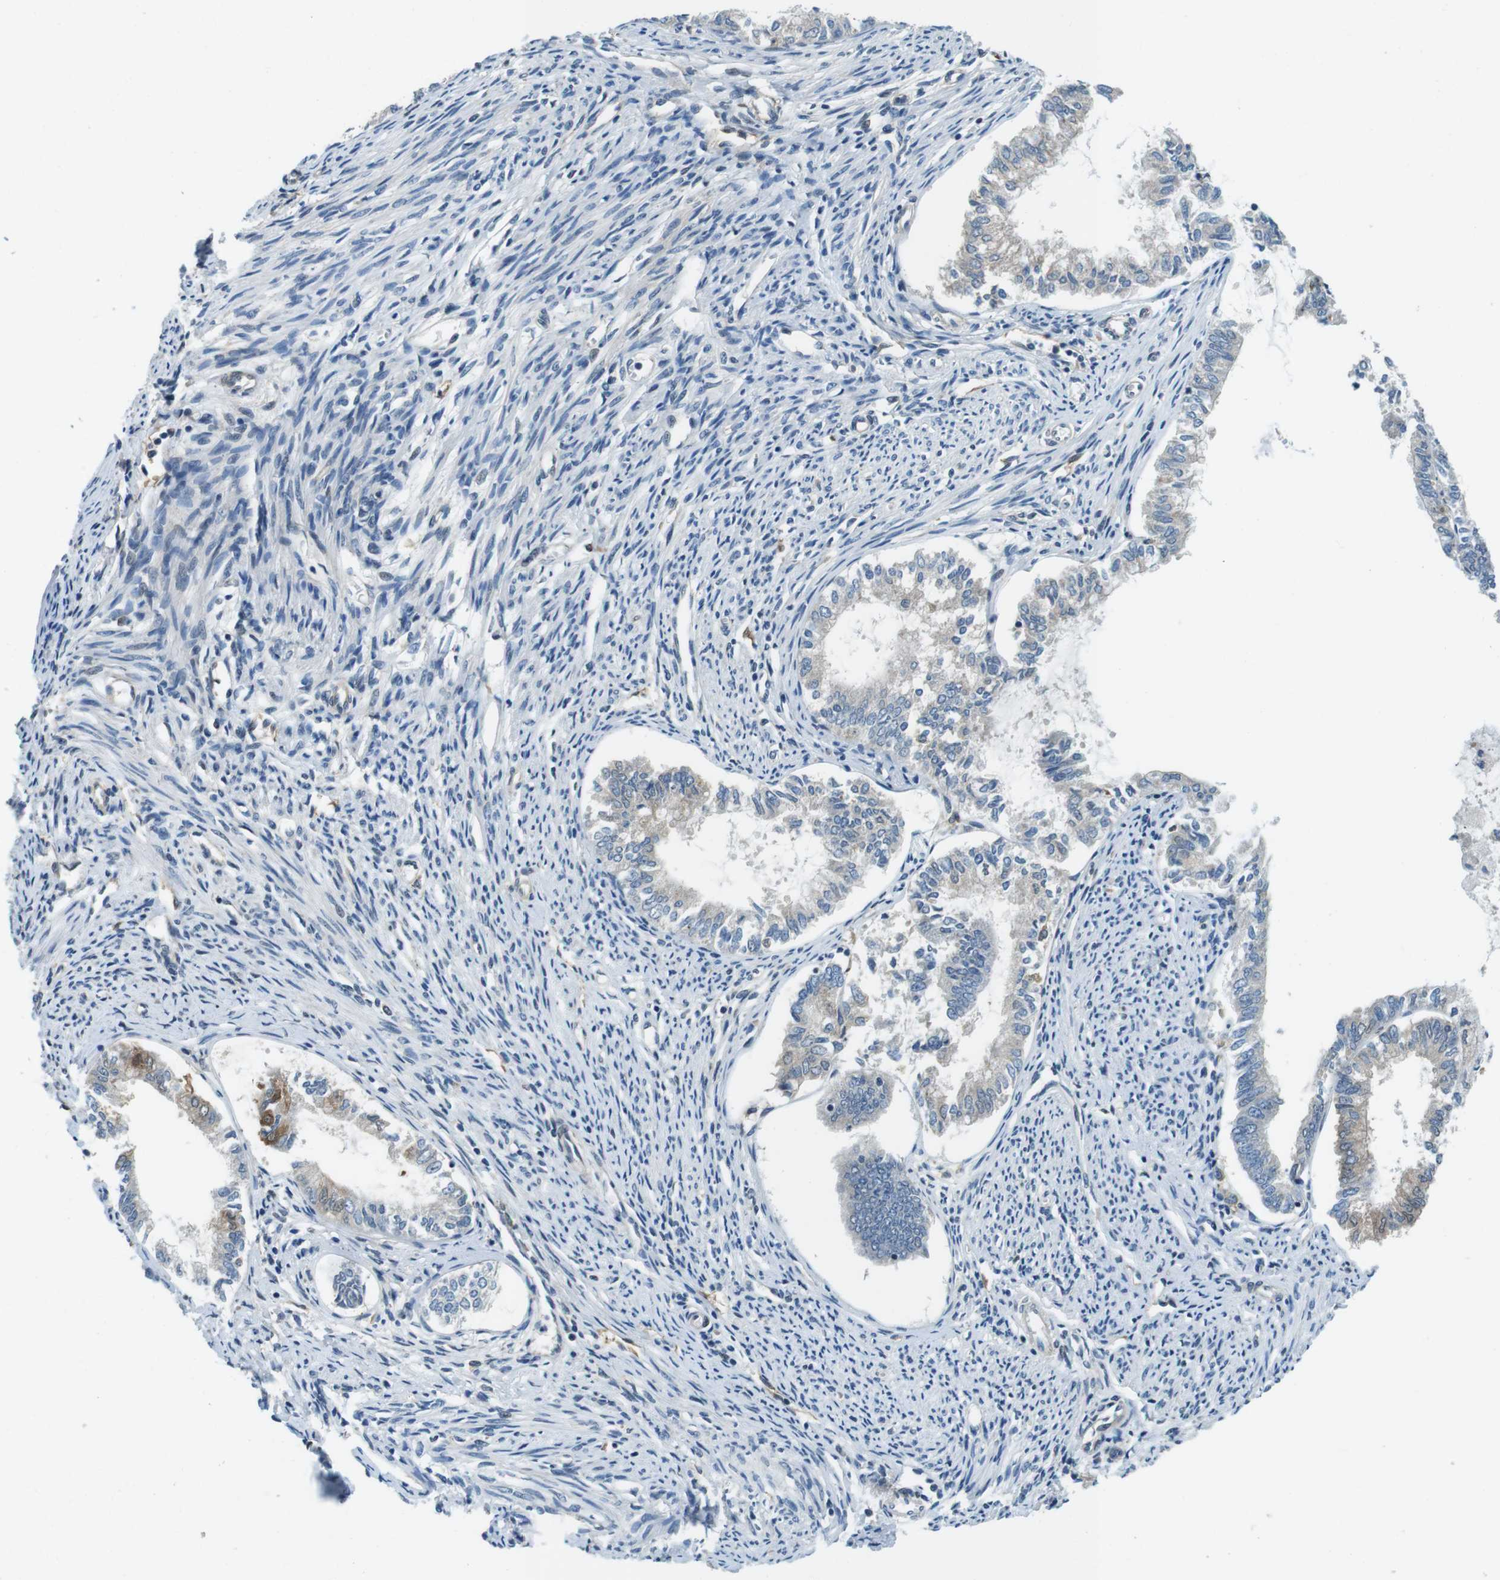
{"staining": {"intensity": "weak", "quantity": "<25%", "location": "cytoplasmic/membranous"}, "tissue": "endometrial cancer", "cell_type": "Tumor cells", "image_type": "cancer", "snomed": [{"axis": "morphology", "description": "Adenocarcinoma, NOS"}, {"axis": "topography", "description": "Endometrium"}], "caption": "This is a micrograph of immunohistochemistry (IHC) staining of endometrial cancer (adenocarcinoma), which shows no positivity in tumor cells.", "gene": "PALD1", "patient": {"sex": "female", "age": 86}}